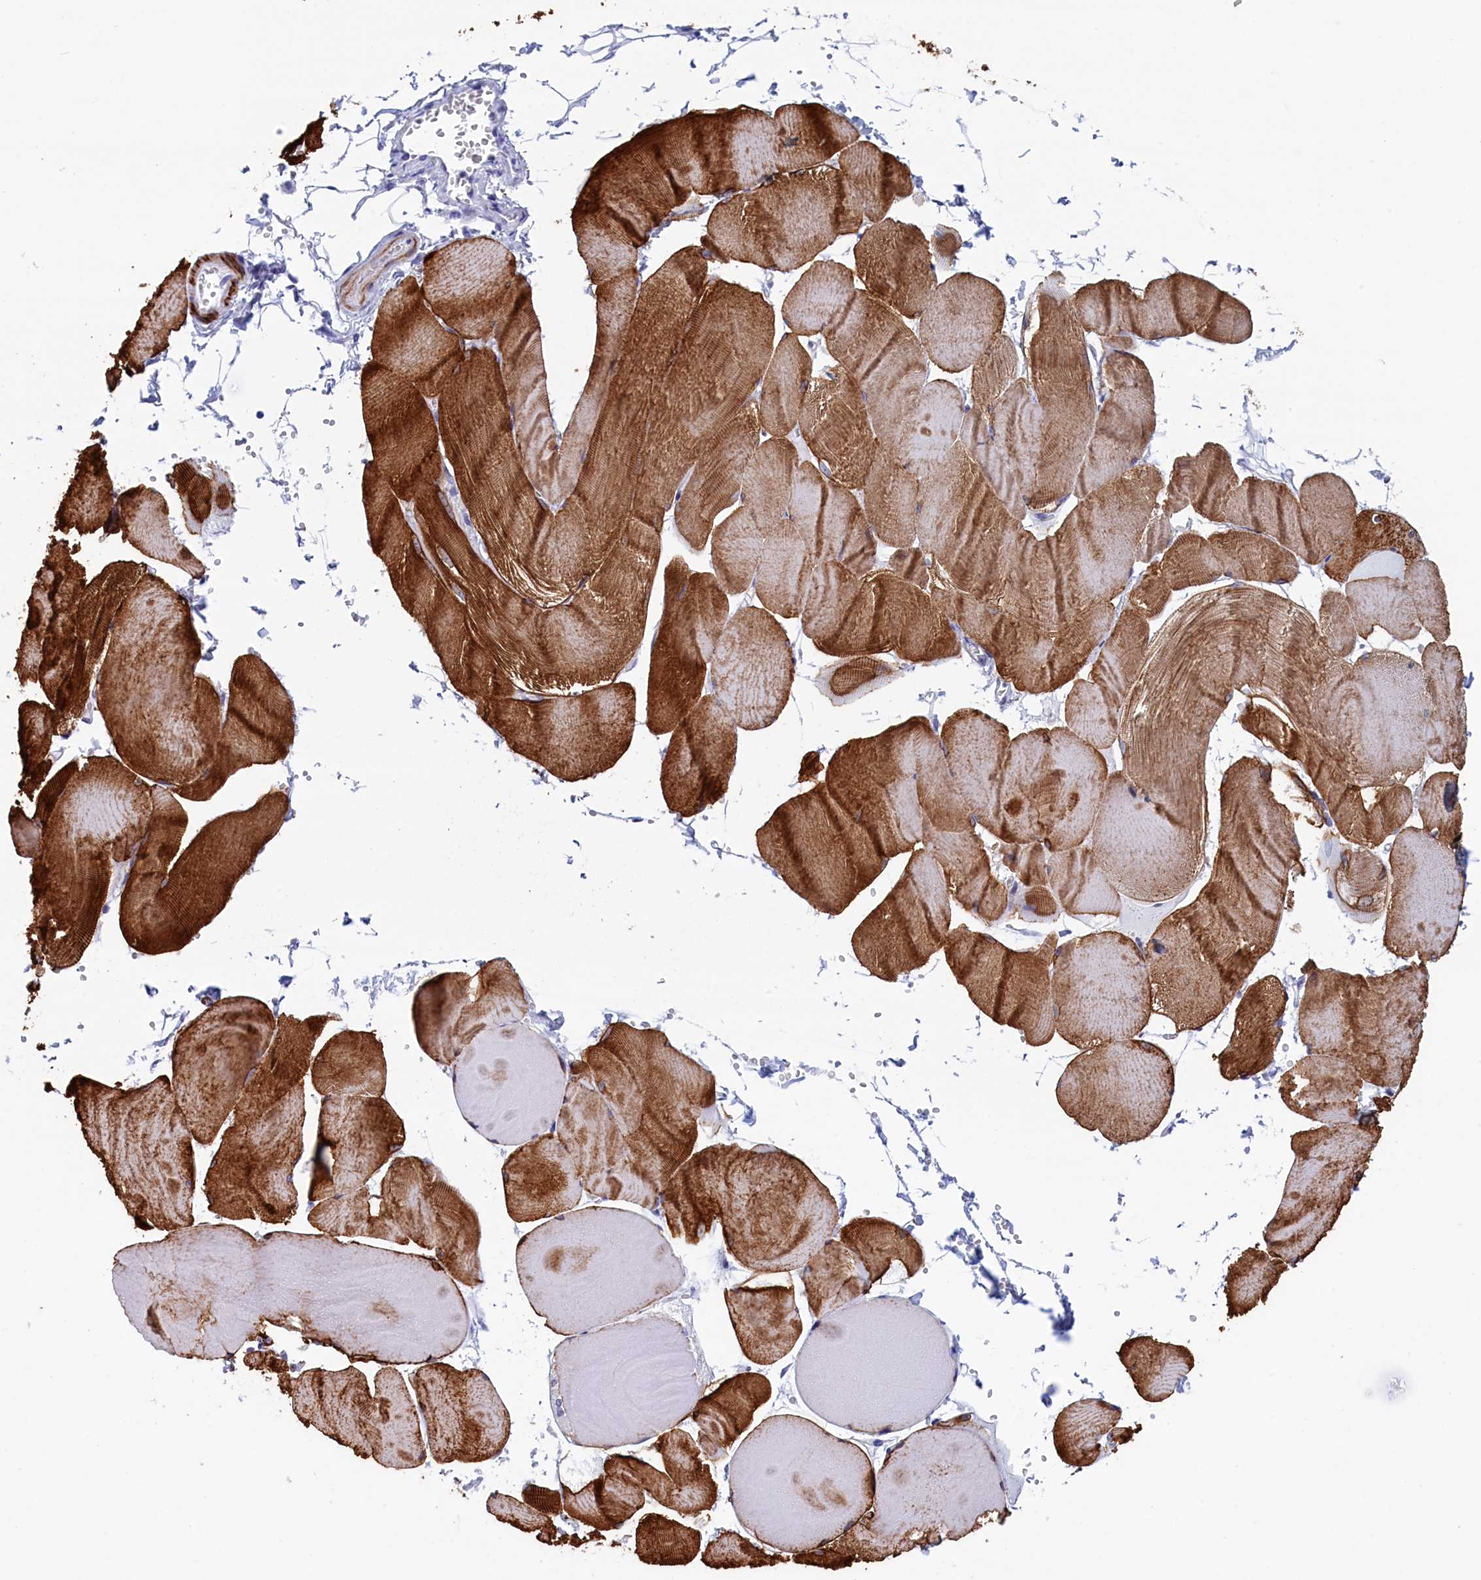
{"staining": {"intensity": "strong", "quantity": ">75%", "location": "cytoplasmic/membranous"}, "tissue": "skeletal muscle", "cell_type": "Myocytes", "image_type": "normal", "snomed": [{"axis": "morphology", "description": "Normal tissue, NOS"}, {"axis": "morphology", "description": "Basal cell carcinoma"}, {"axis": "topography", "description": "Skeletal muscle"}], "caption": "Protein expression analysis of unremarkable skeletal muscle exhibits strong cytoplasmic/membranous expression in approximately >75% of myocytes.", "gene": "WDR83", "patient": {"sex": "female", "age": 64}}